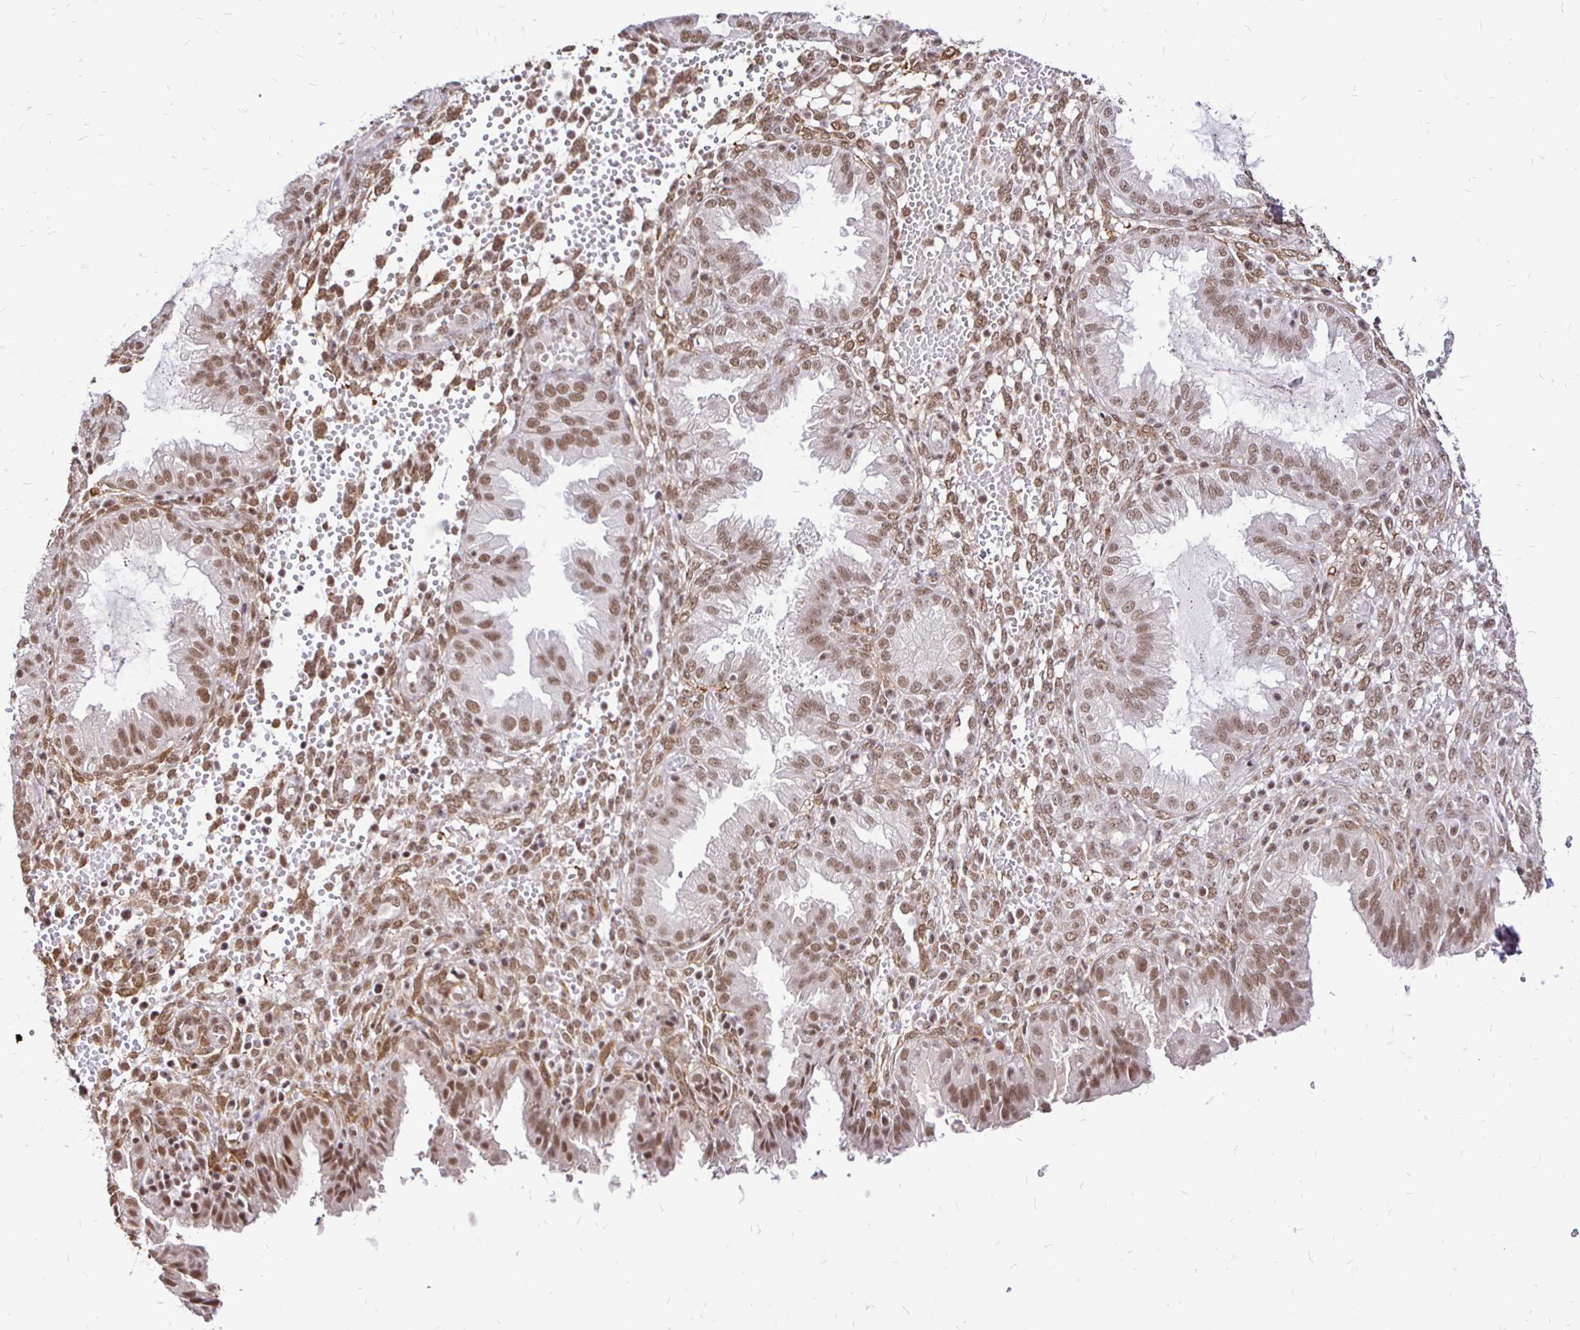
{"staining": {"intensity": "moderate", "quantity": "25%-75%", "location": "nuclear"}, "tissue": "endometrium", "cell_type": "Cells in endometrial stroma", "image_type": "normal", "snomed": [{"axis": "morphology", "description": "Normal tissue, NOS"}, {"axis": "topography", "description": "Endometrium"}], "caption": "IHC of benign endometrium reveals medium levels of moderate nuclear expression in approximately 25%-75% of cells in endometrial stroma.", "gene": "SIN3A", "patient": {"sex": "female", "age": 33}}